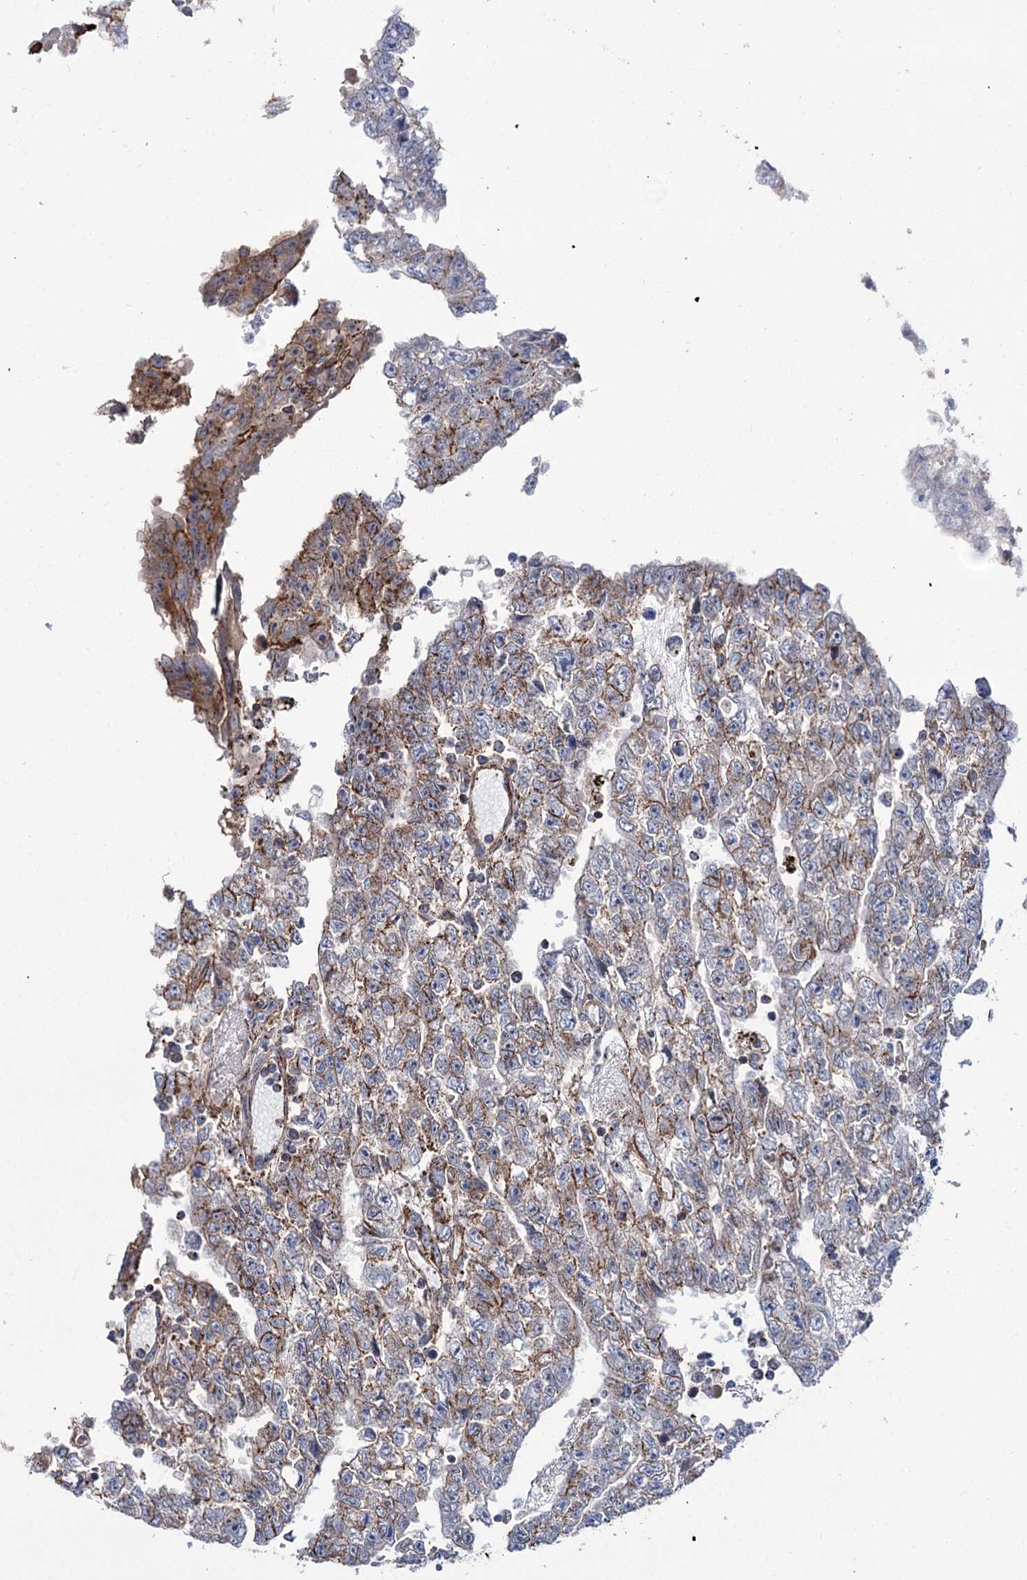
{"staining": {"intensity": "moderate", "quantity": "<25%", "location": "cytoplasmic/membranous"}, "tissue": "testis cancer", "cell_type": "Tumor cells", "image_type": "cancer", "snomed": [{"axis": "morphology", "description": "Carcinoma, Embryonal, NOS"}, {"axis": "topography", "description": "Testis"}], "caption": "This photomicrograph demonstrates testis embryonal carcinoma stained with immunohistochemistry to label a protein in brown. The cytoplasmic/membranous of tumor cells show moderate positivity for the protein. Nuclei are counter-stained blue.", "gene": "DEF6", "patient": {"sex": "male", "age": 25}}